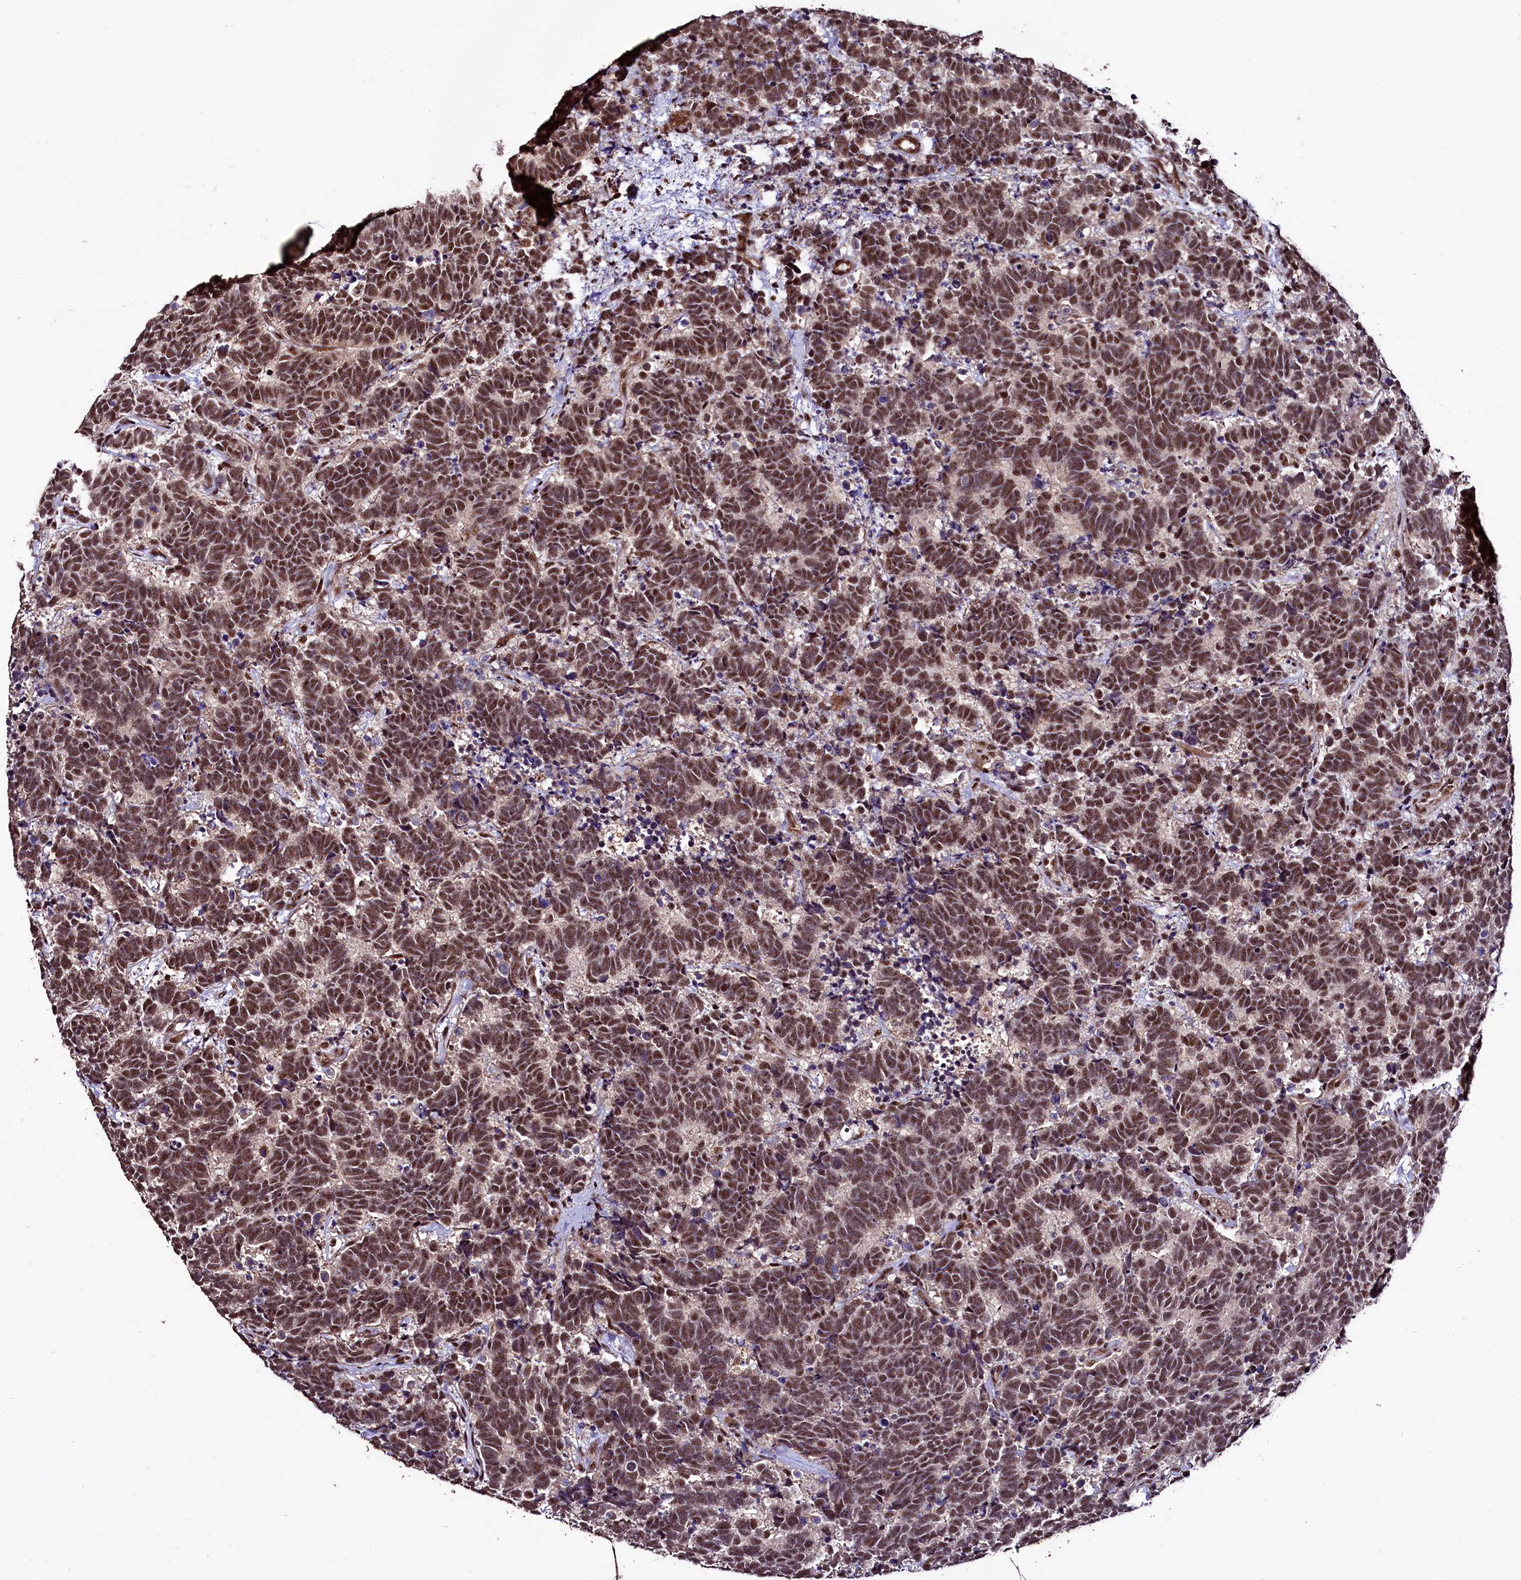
{"staining": {"intensity": "strong", "quantity": ">75%", "location": "nuclear"}, "tissue": "carcinoid", "cell_type": "Tumor cells", "image_type": "cancer", "snomed": [{"axis": "morphology", "description": "Carcinoma, NOS"}, {"axis": "morphology", "description": "Carcinoid, malignant, NOS"}, {"axis": "topography", "description": "Urinary bladder"}], "caption": "This photomicrograph displays carcinoid stained with immunohistochemistry (IHC) to label a protein in brown. The nuclear of tumor cells show strong positivity for the protein. Nuclei are counter-stained blue.", "gene": "SFSWAP", "patient": {"sex": "male", "age": 57}}